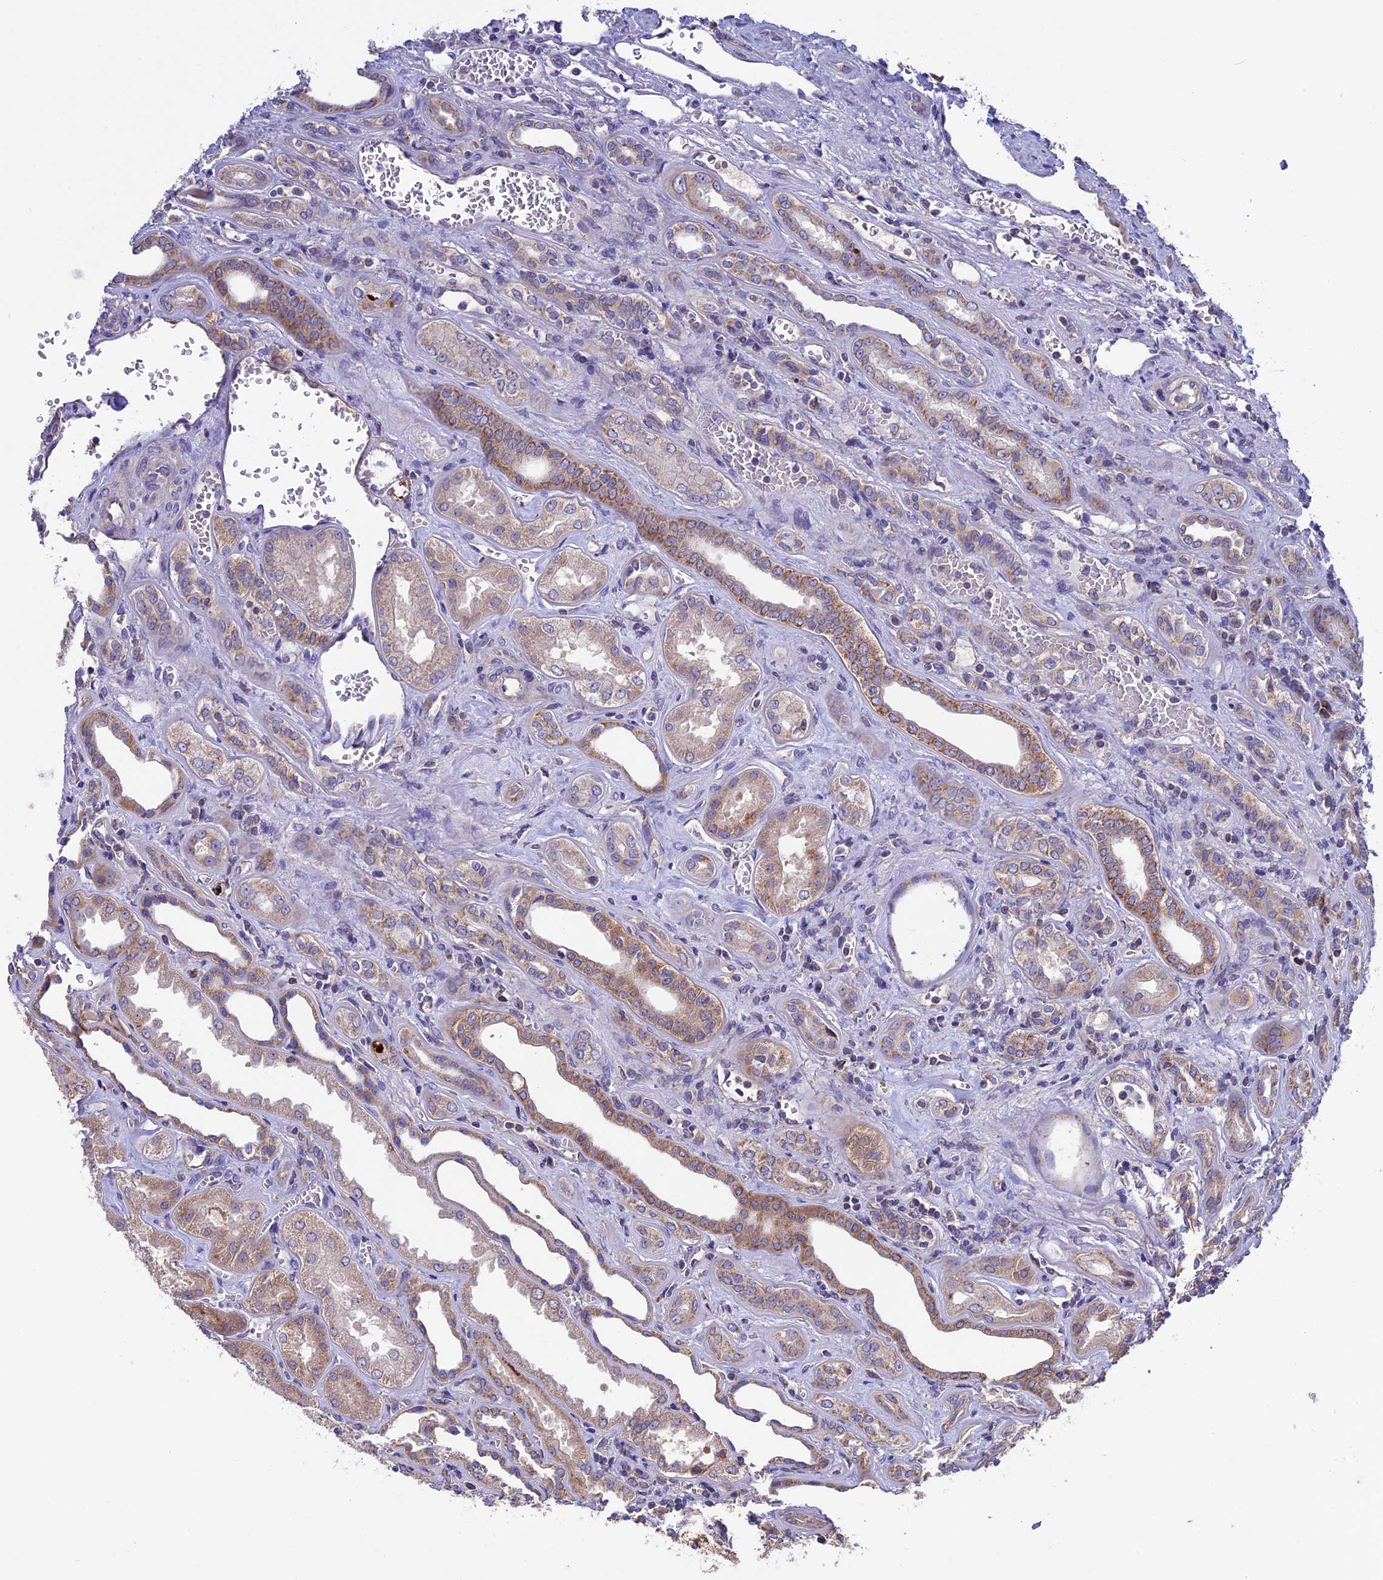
{"staining": {"intensity": "negative", "quantity": "none", "location": "none"}, "tissue": "kidney", "cell_type": "Cells in glomeruli", "image_type": "normal", "snomed": [{"axis": "morphology", "description": "Normal tissue, NOS"}, {"axis": "morphology", "description": "Adenocarcinoma, NOS"}, {"axis": "topography", "description": "Kidney"}], "caption": "Immunohistochemistry (IHC) of unremarkable kidney reveals no expression in cells in glomeruli.", "gene": "RNF17", "patient": {"sex": "female", "age": 68}}